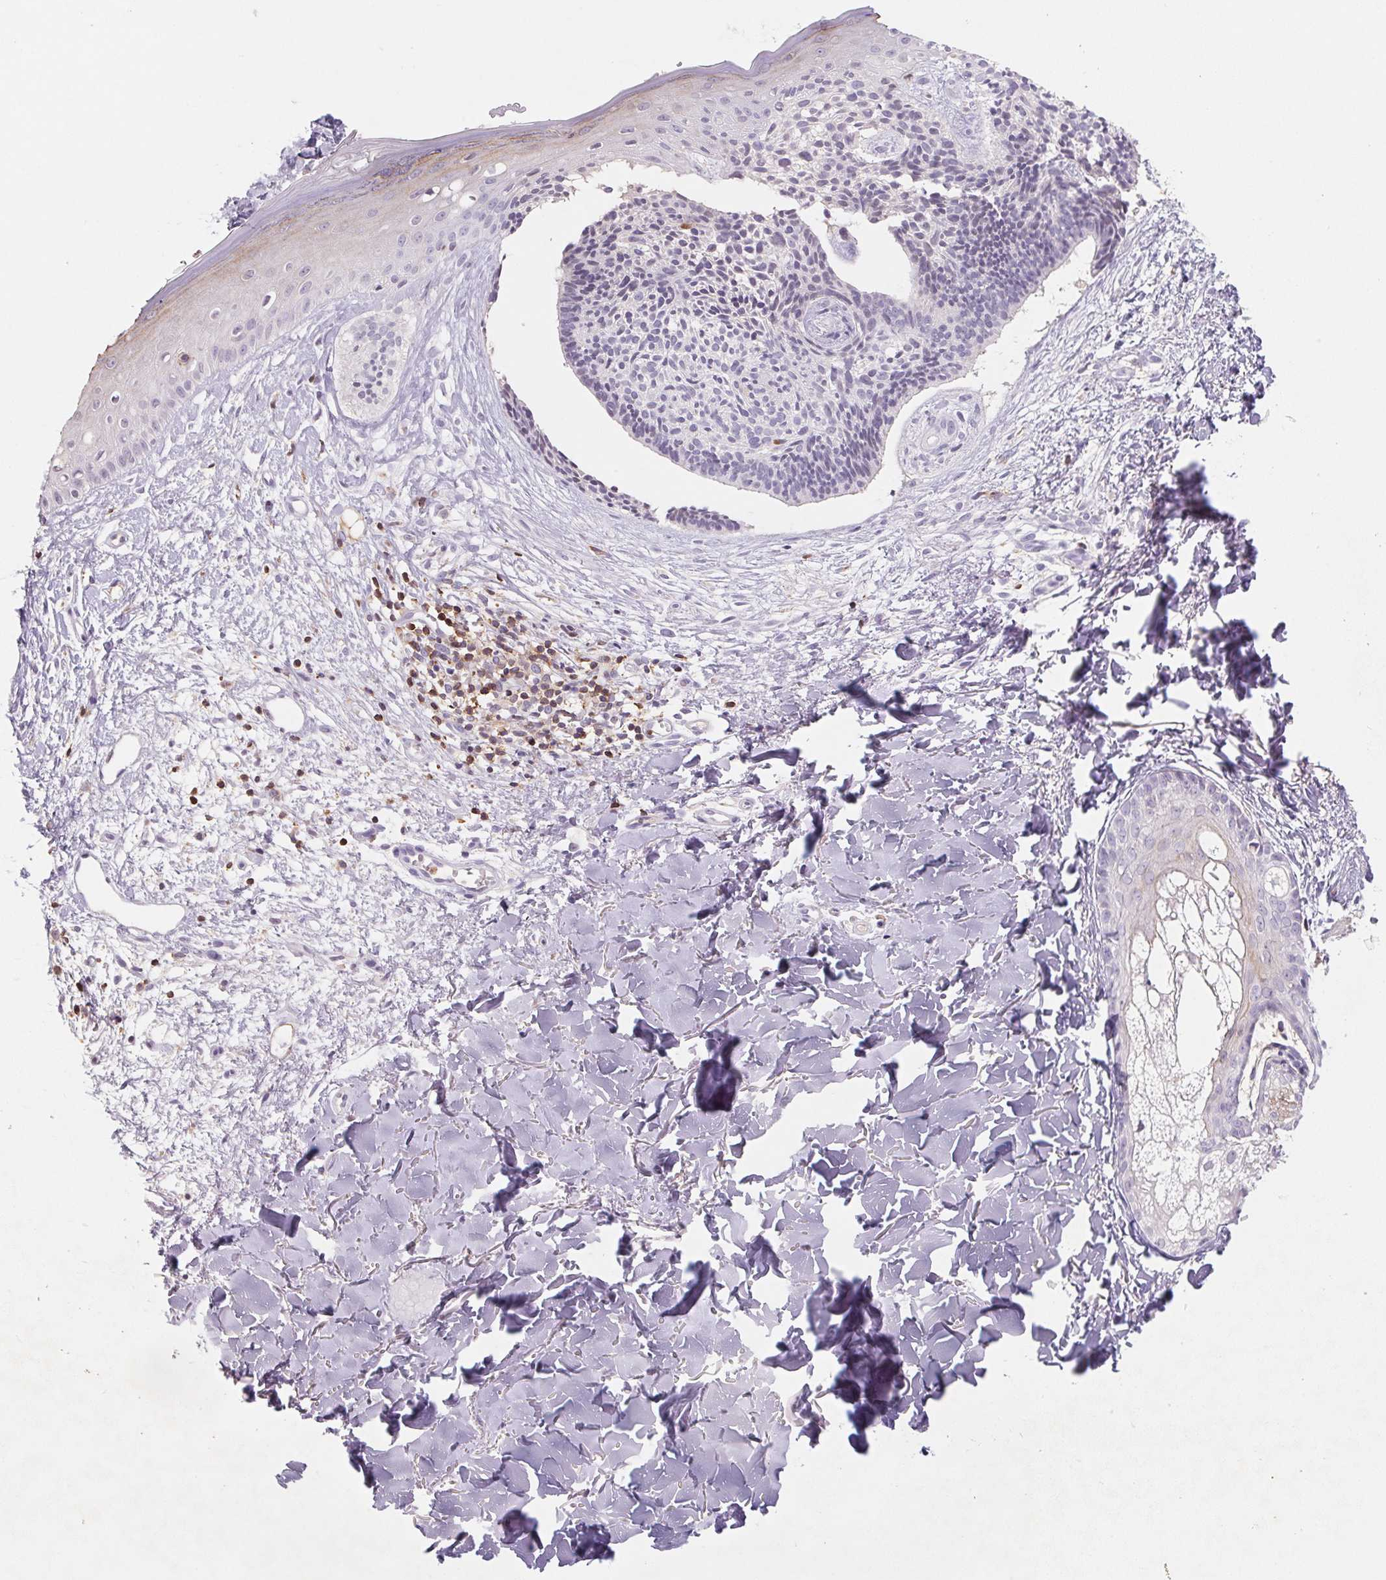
{"staining": {"intensity": "negative", "quantity": "none", "location": "none"}, "tissue": "skin cancer", "cell_type": "Tumor cells", "image_type": "cancer", "snomed": [{"axis": "morphology", "description": "Basal cell carcinoma"}, {"axis": "topography", "description": "Skin"}], "caption": "High magnification brightfield microscopy of skin cancer (basal cell carcinoma) stained with DAB (brown) and counterstained with hematoxylin (blue): tumor cells show no significant positivity.", "gene": "KIF26A", "patient": {"sex": "male", "age": 51}}